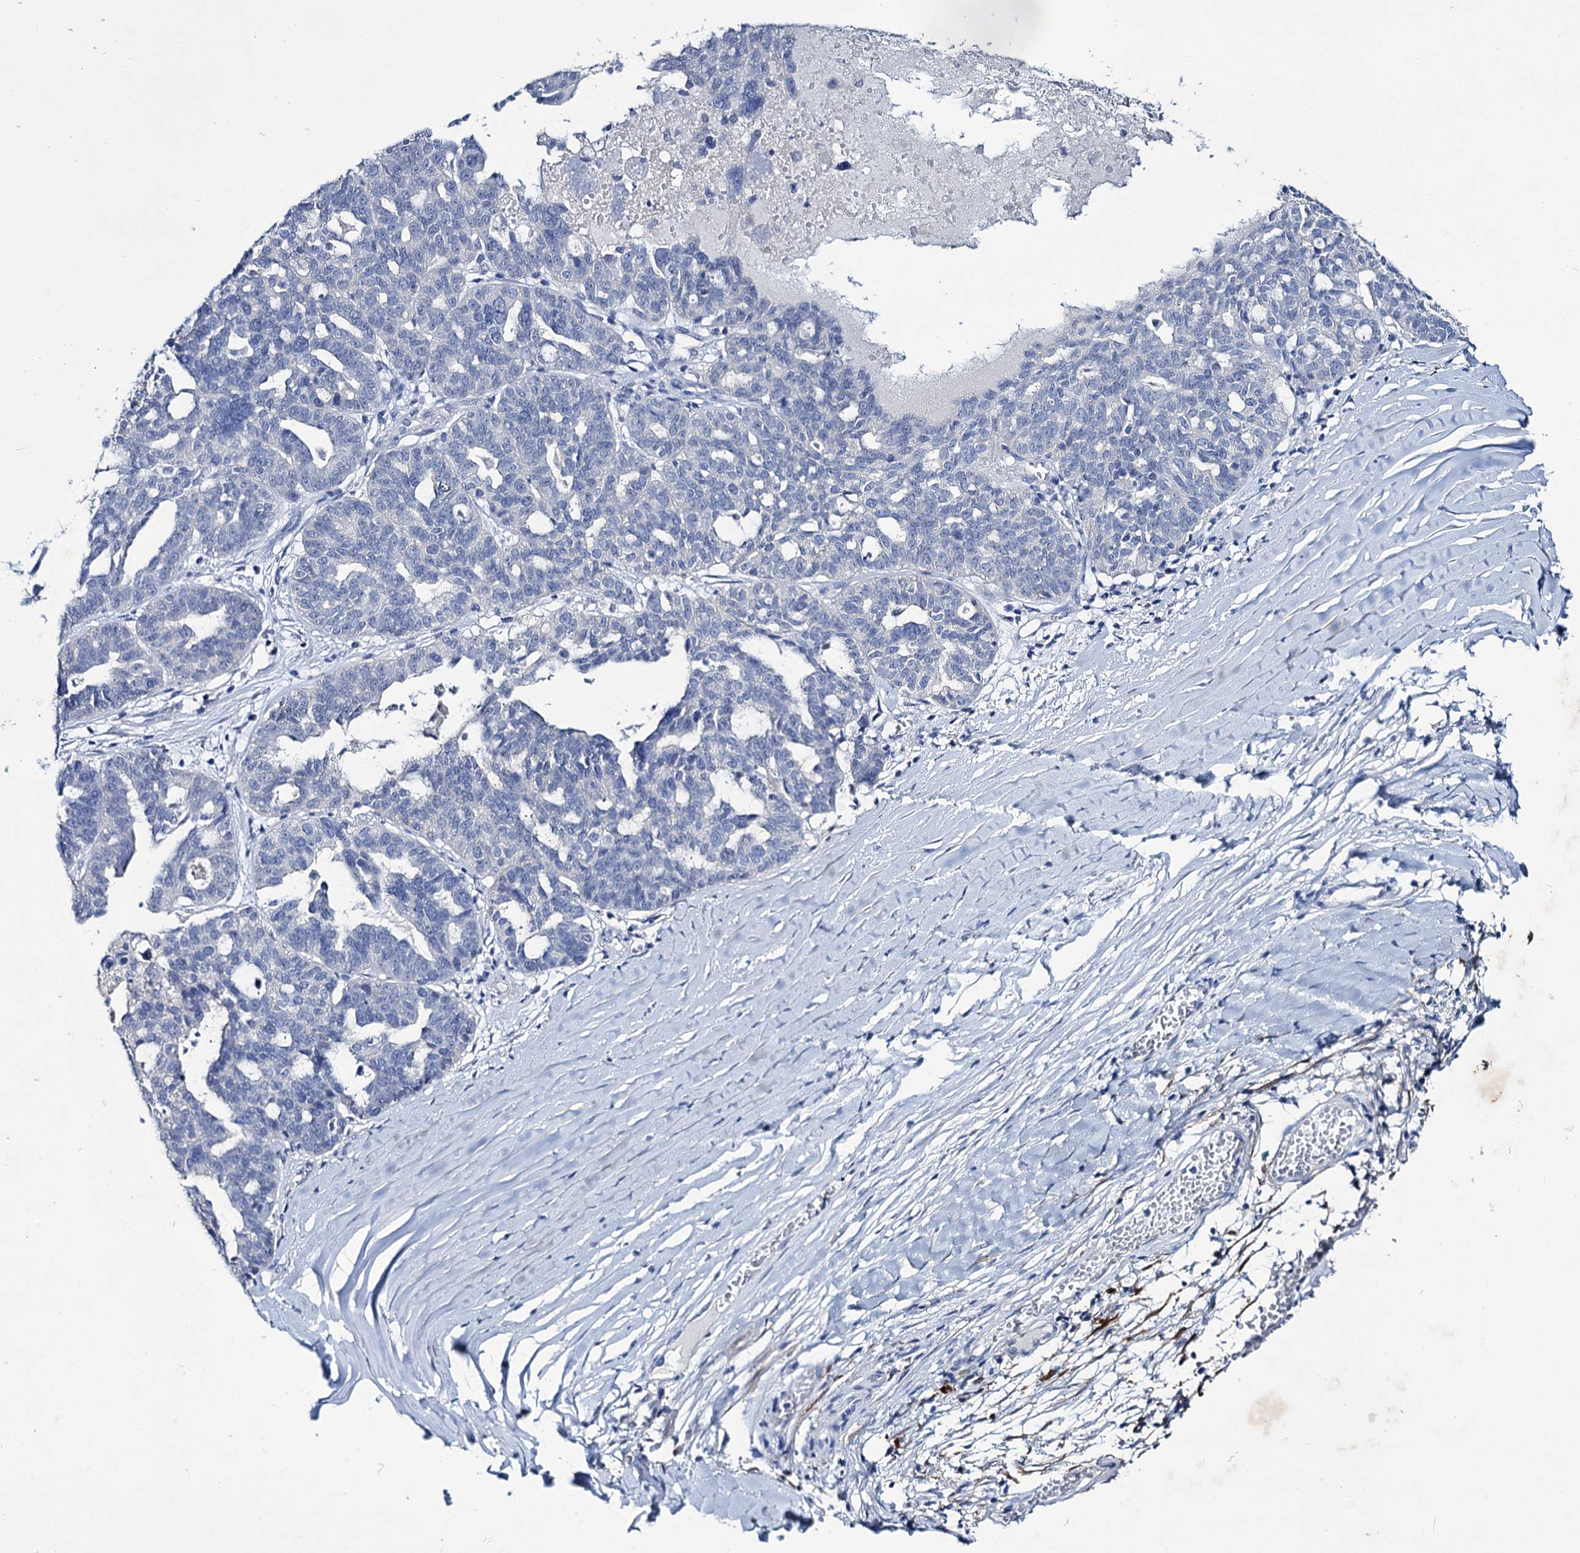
{"staining": {"intensity": "negative", "quantity": "none", "location": "none"}, "tissue": "ovarian cancer", "cell_type": "Tumor cells", "image_type": "cancer", "snomed": [{"axis": "morphology", "description": "Cystadenocarcinoma, serous, NOS"}, {"axis": "topography", "description": "Ovary"}], "caption": "An image of serous cystadenocarcinoma (ovarian) stained for a protein shows no brown staining in tumor cells.", "gene": "LYZL4", "patient": {"sex": "female", "age": 59}}